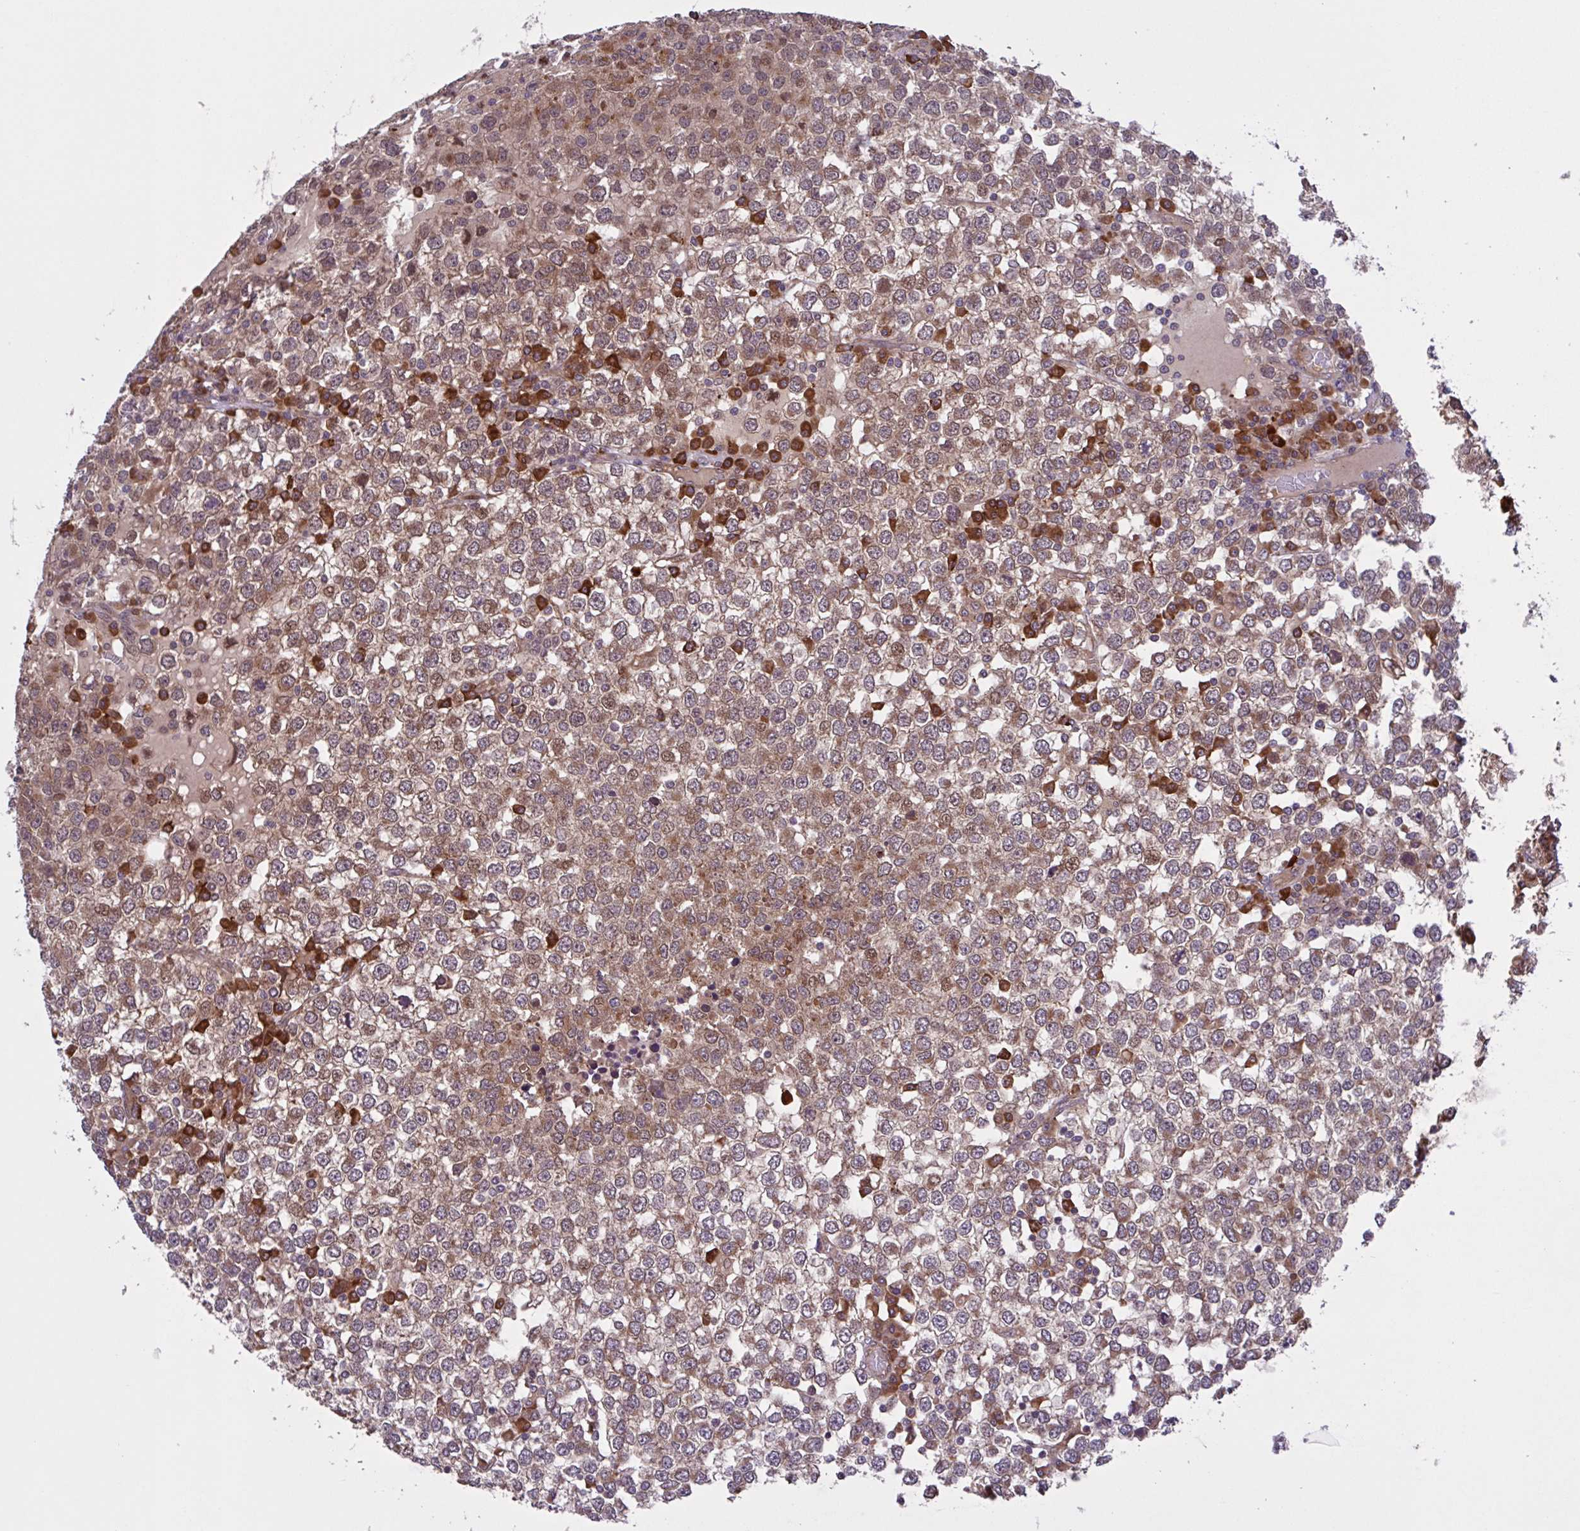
{"staining": {"intensity": "weak", "quantity": ">75%", "location": "cytoplasmic/membranous,nuclear"}, "tissue": "testis cancer", "cell_type": "Tumor cells", "image_type": "cancer", "snomed": [{"axis": "morphology", "description": "Seminoma, NOS"}, {"axis": "topography", "description": "Testis"}], "caption": "Testis cancer stained with IHC reveals weak cytoplasmic/membranous and nuclear staining in approximately >75% of tumor cells.", "gene": "INTS10", "patient": {"sex": "male", "age": 65}}